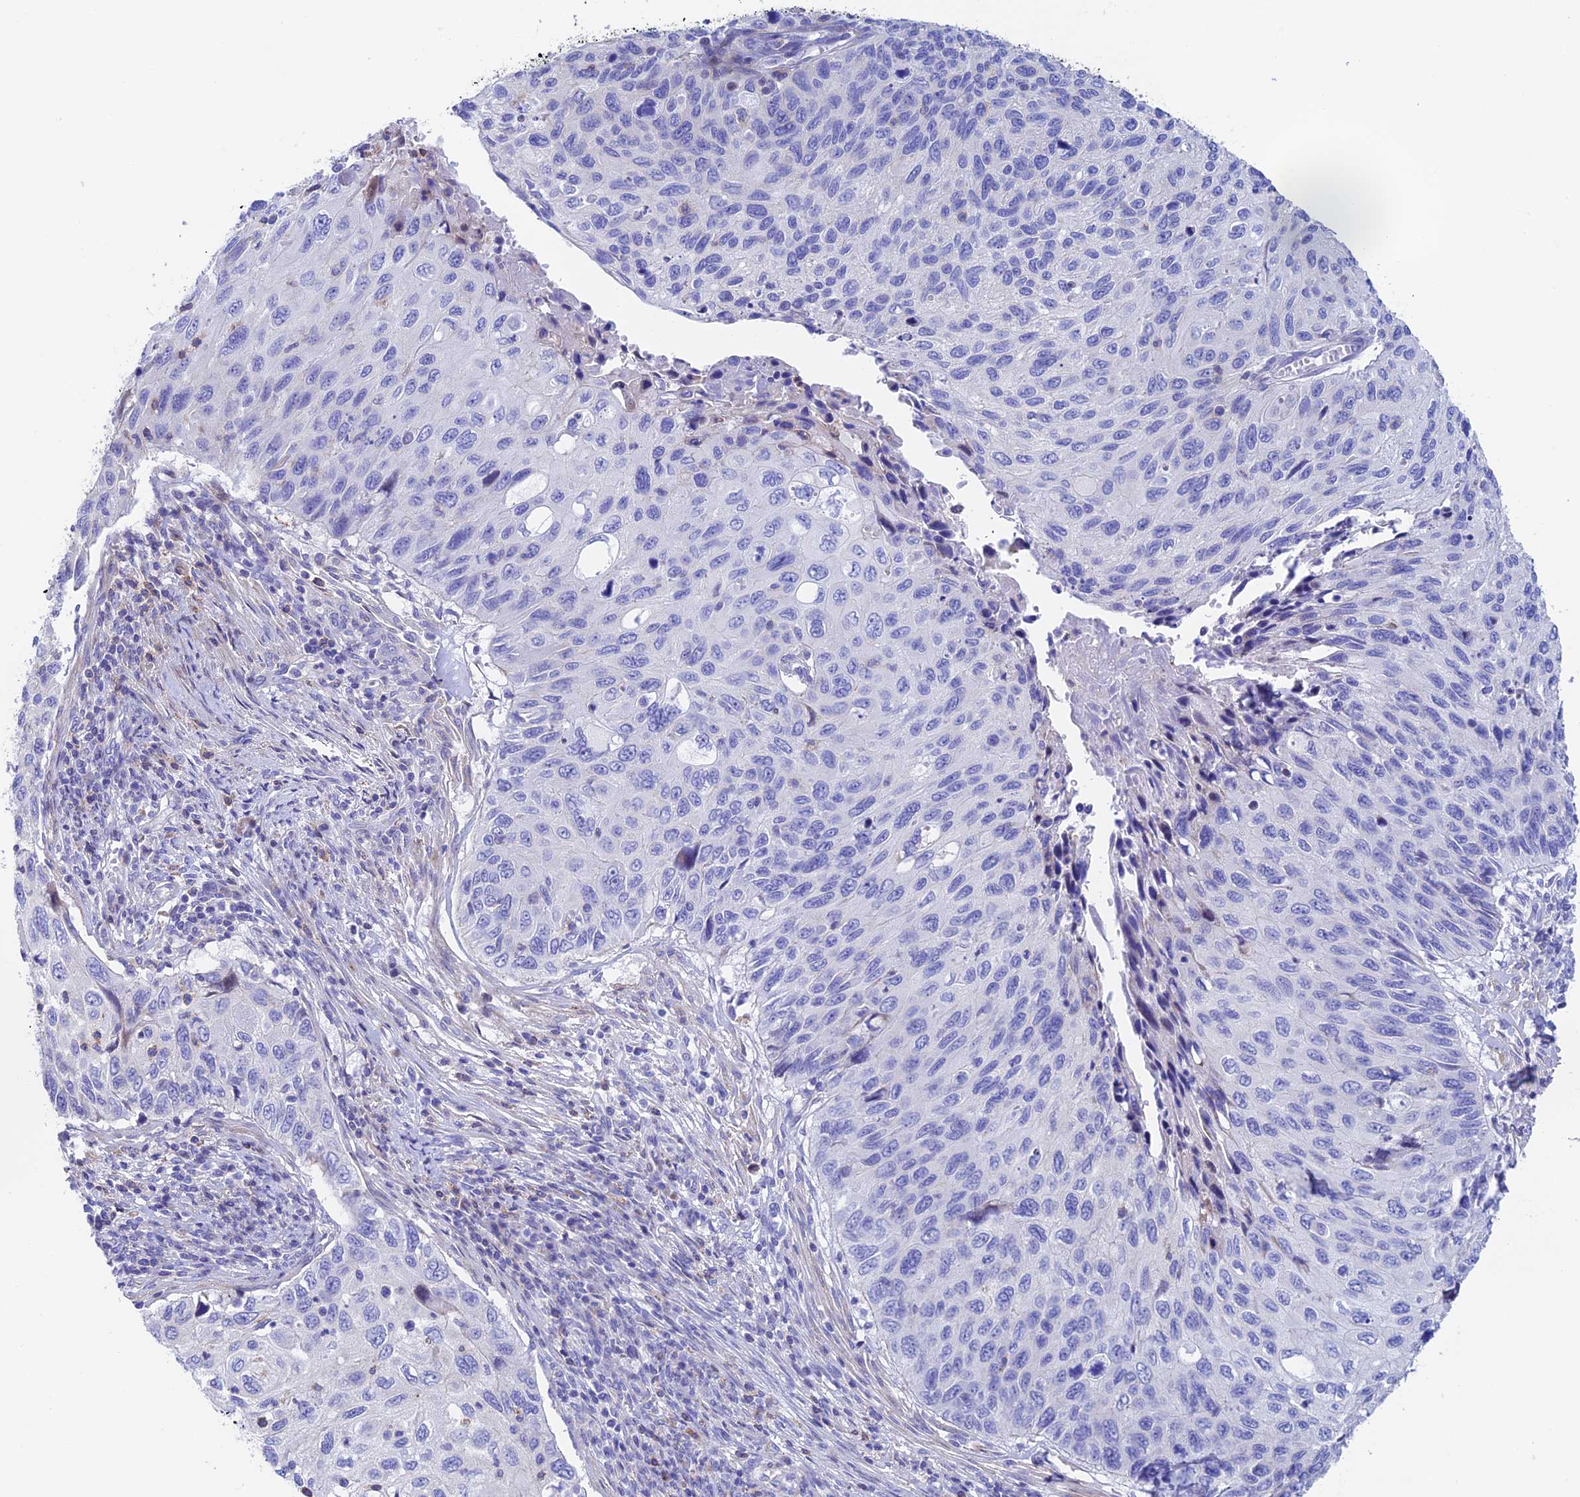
{"staining": {"intensity": "negative", "quantity": "none", "location": "none"}, "tissue": "cervical cancer", "cell_type": "Tumor cells", "image_type": "cancer", "snomed": [{"axis": "morphology", "description": "Squamous cell carcinoma, NOS"}, {"axis": "topography", "description": "Cervix"}], "caption": "IHC histopathology image of neoplastic tissue: cervical cancer (squamous cell carcinoma) stained with DAB demonstrates no significant protein expression in tumor cells. (Brightfield microscopy of DAB immunohistochemistry (IHC) at high magnification).", "gene": "PRIM1", "patient": {"sex": "female", "age": 70}}